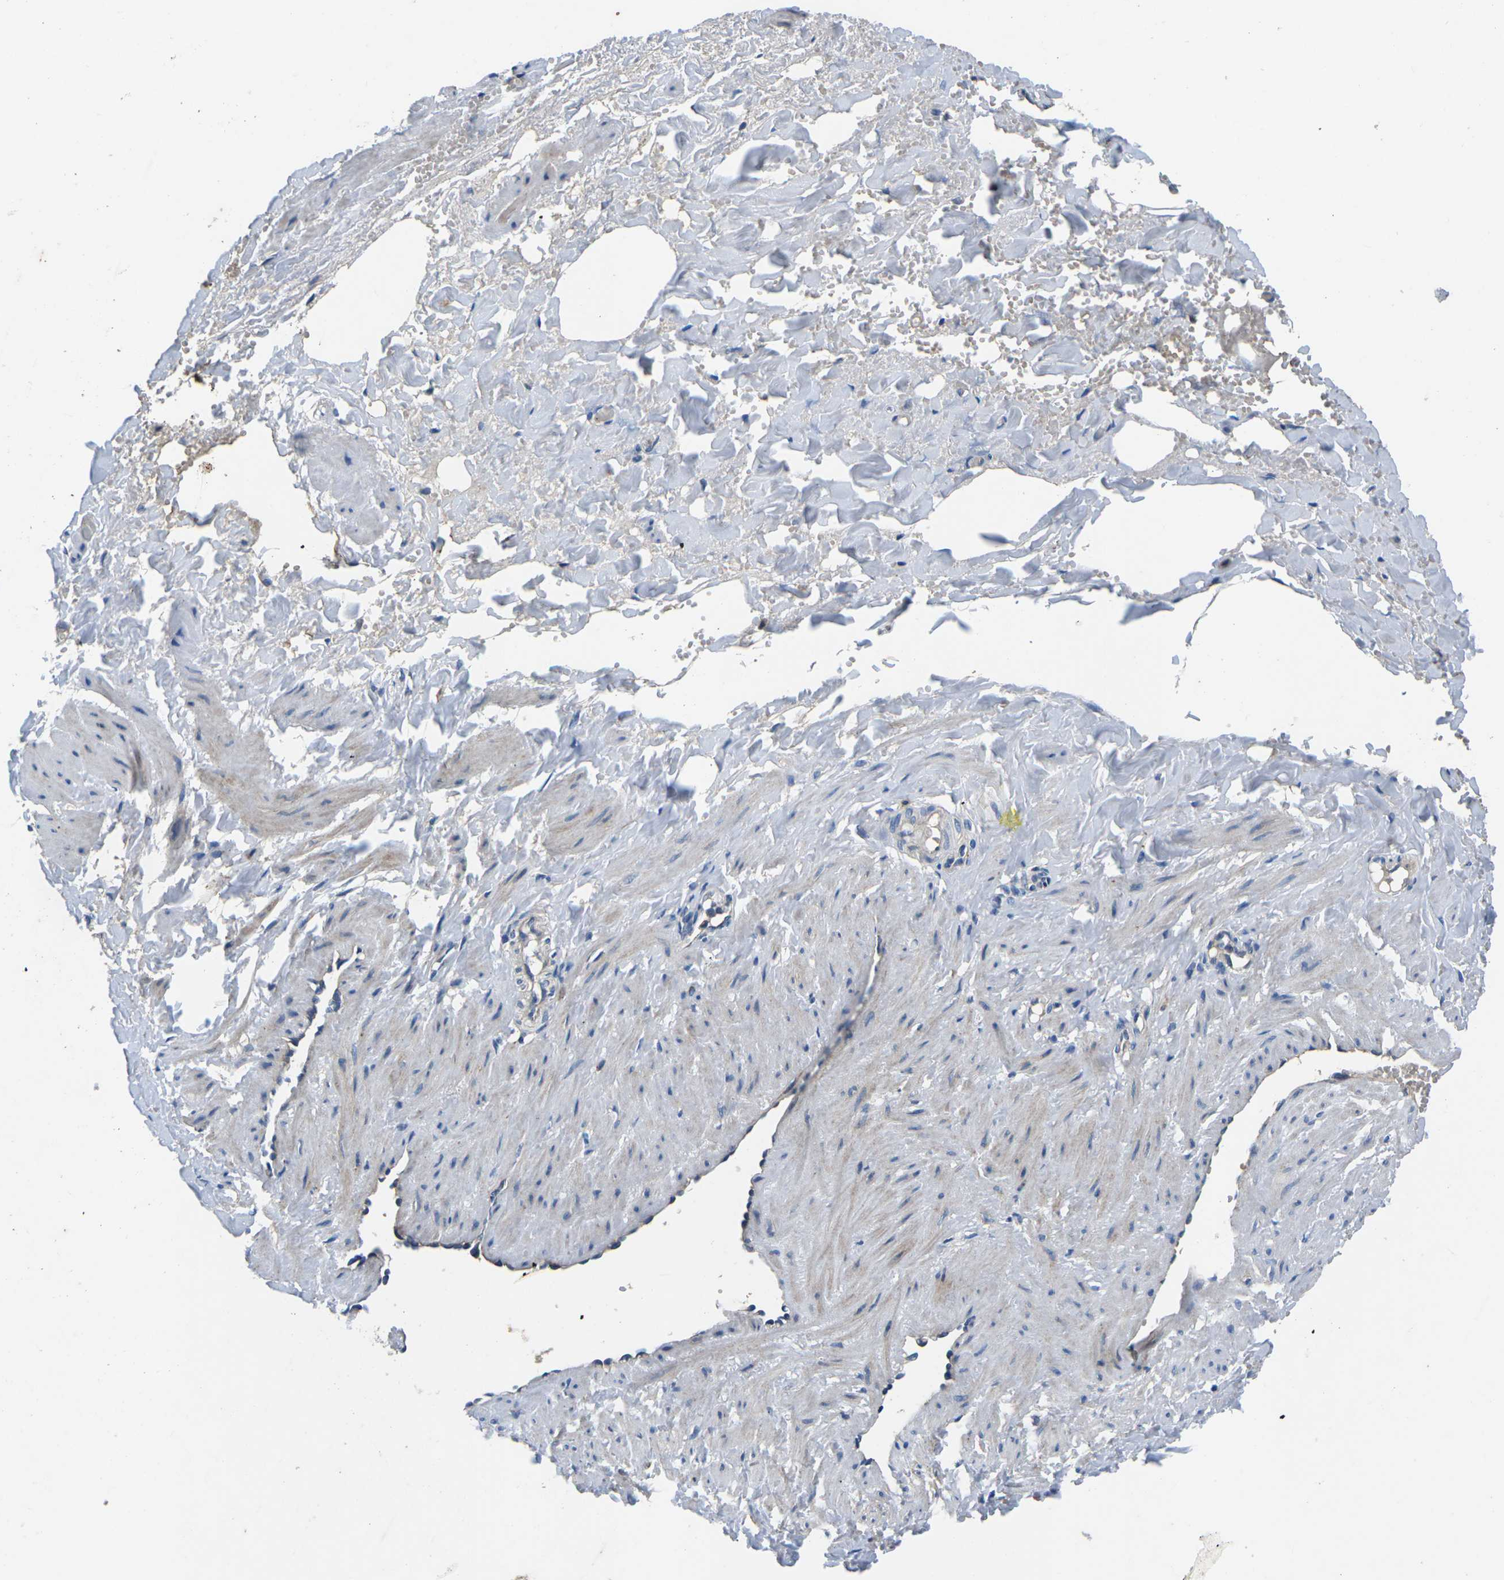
{"staining": {"intensity": "negative", "quantity": "none", "location": "none"}, "tissue": "adipose tissue", "cell_type": "Adipocytes", "image_type": "normal", "snomed": [{"axis": "morphology", "description": "Normal tissue, NOS"}, {"axis": "topography", "description": "Soft tissue"}, {"axis": "topography", "description": "Vascular tissue"}], "caption": "Immunohistochemical staining of normal adipose tissue reveals no significant staining in adipocytes.", "gene": "PDCD6IP", "patient": {"sex": "female", "age": 35}}